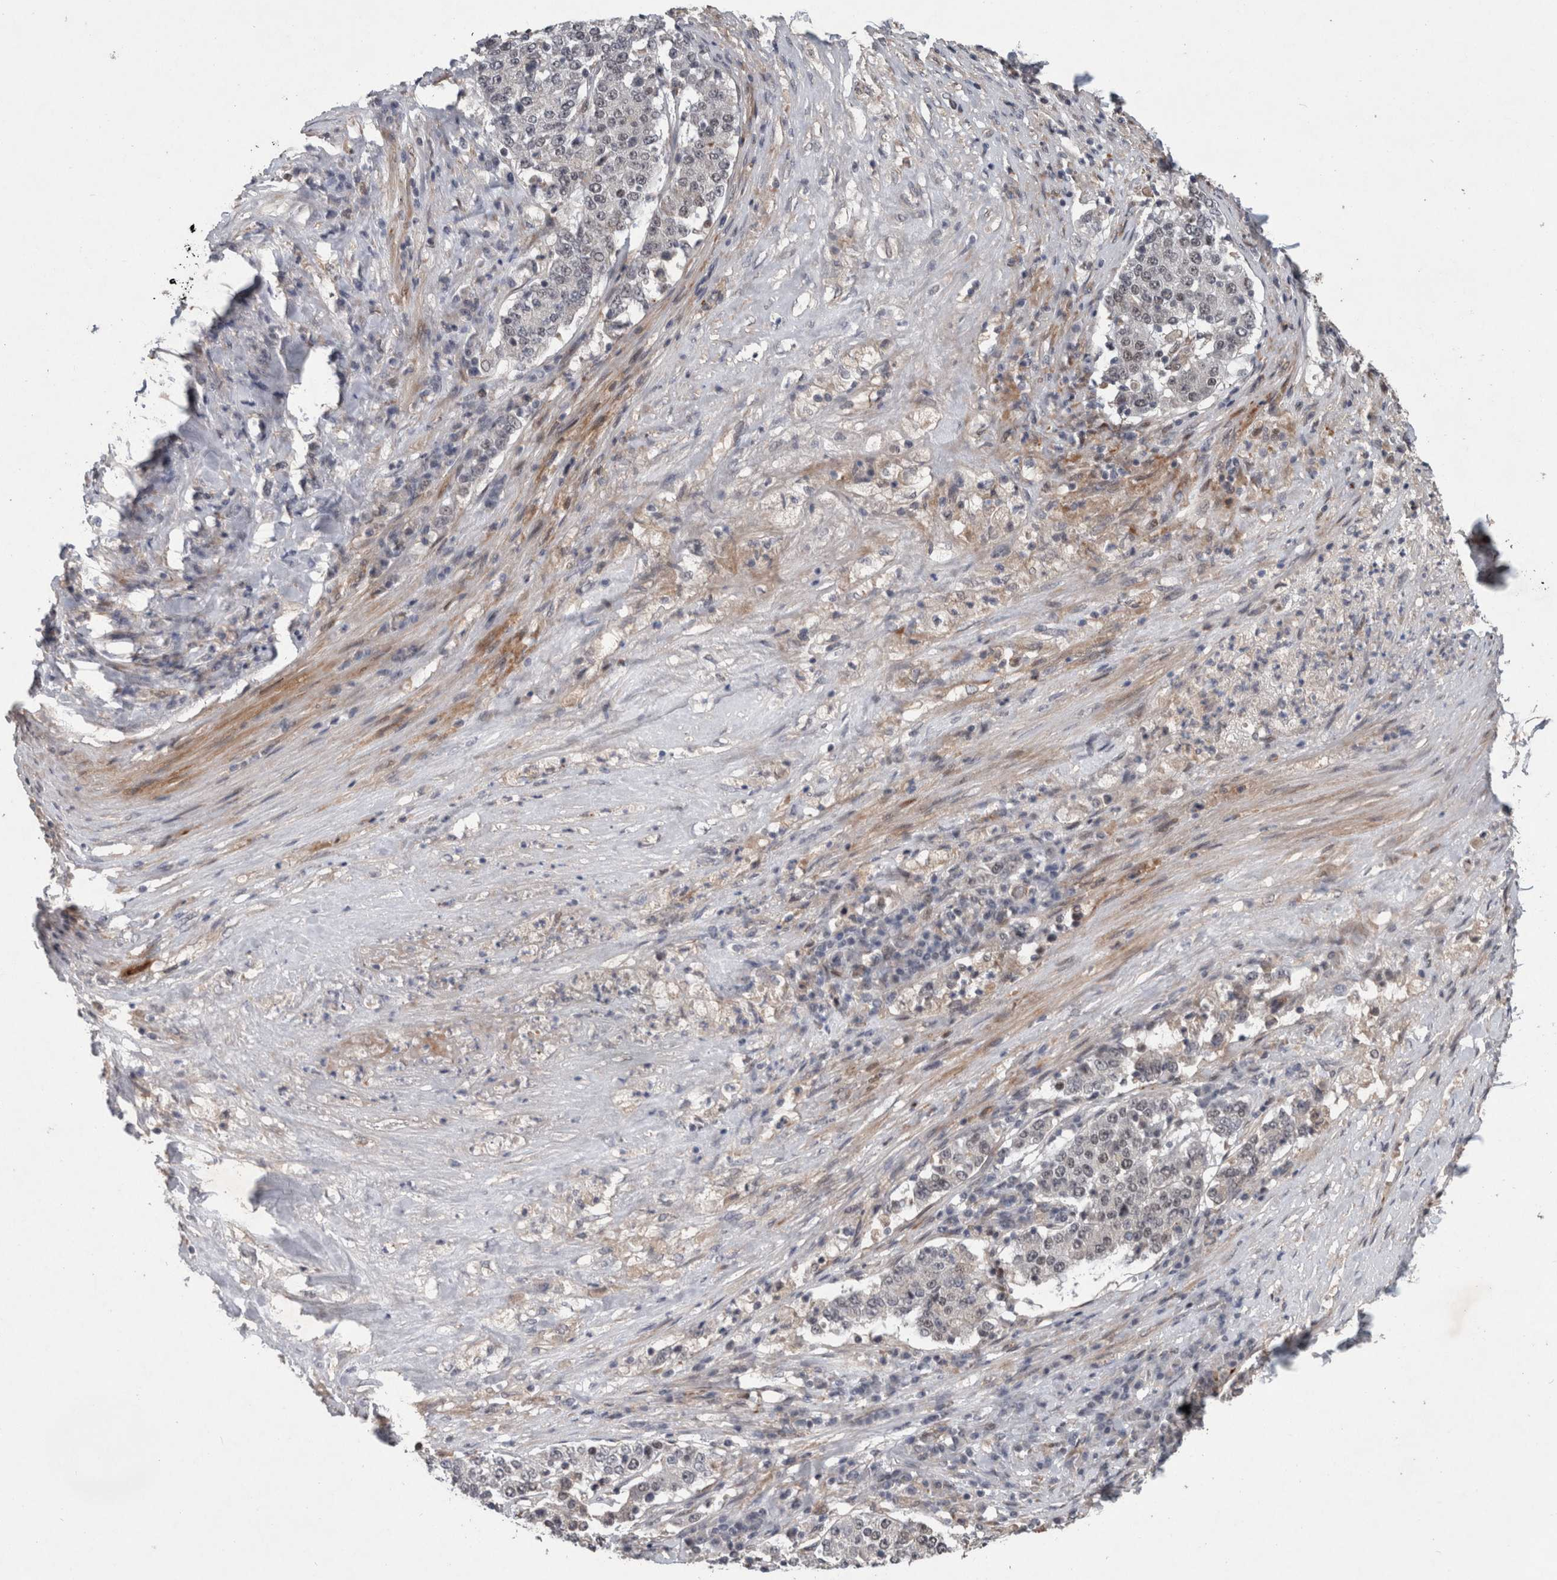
{"staining": {"intensity": "negative", "quantity": "none", "location": "none"}, "tissue": "stomach cancer", "cell_type": "Tumor cells", "image_type": "cancer", "snomed": [{"axis": "morphology", "description": "Adenocarcinoma, NOS"}, {"axis": "topography", "description": "Stomach"}], "caption": "A photomicrograph of human stomach cancer (adenocarcinoma) is negative for staining in tumor cells.", "gene": "GIMAP6", "patient": {"sex": "male", "age": 59}}